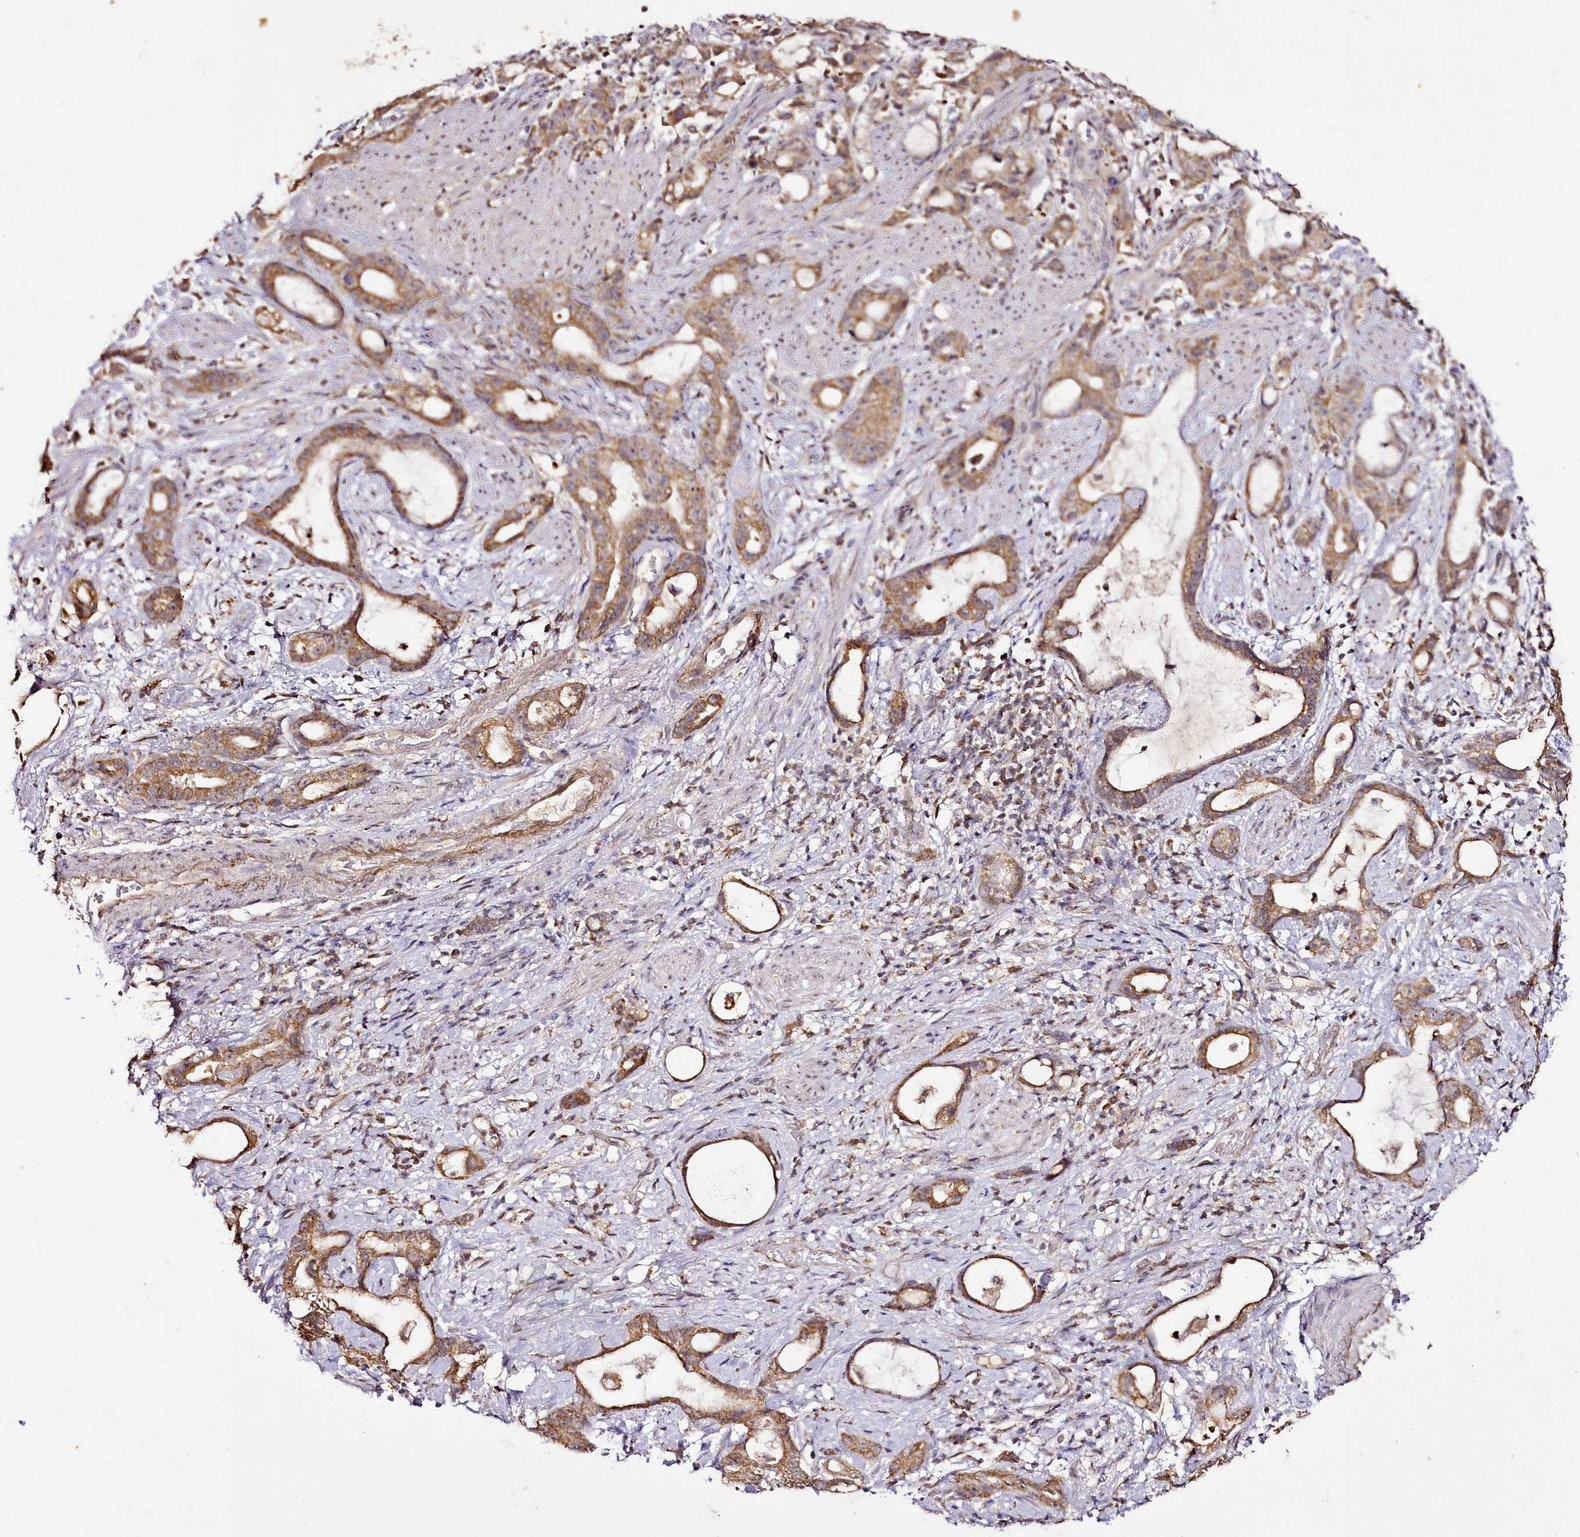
{"staining": {"intensity": "moderate", "quantity": ">75%", "location": "cytoplasmic/membranous"}, "tissue": "stomach cancer", "cell_type": "Tumor cells", "image_type": "cancer", "snomed": [{"axis": "morphology", "description": "Adenocarcinoma, NOS"}, {"axis": "topography", "description": "Stomach"}], "caption": "An image of human adenocarcinoma (stomach) stained for a protein displays moderate cytoplasmic/membranous brown staining in tumor cells.", "gene": "EDIL3", "patient": {"sex": "male", "age": 55}}